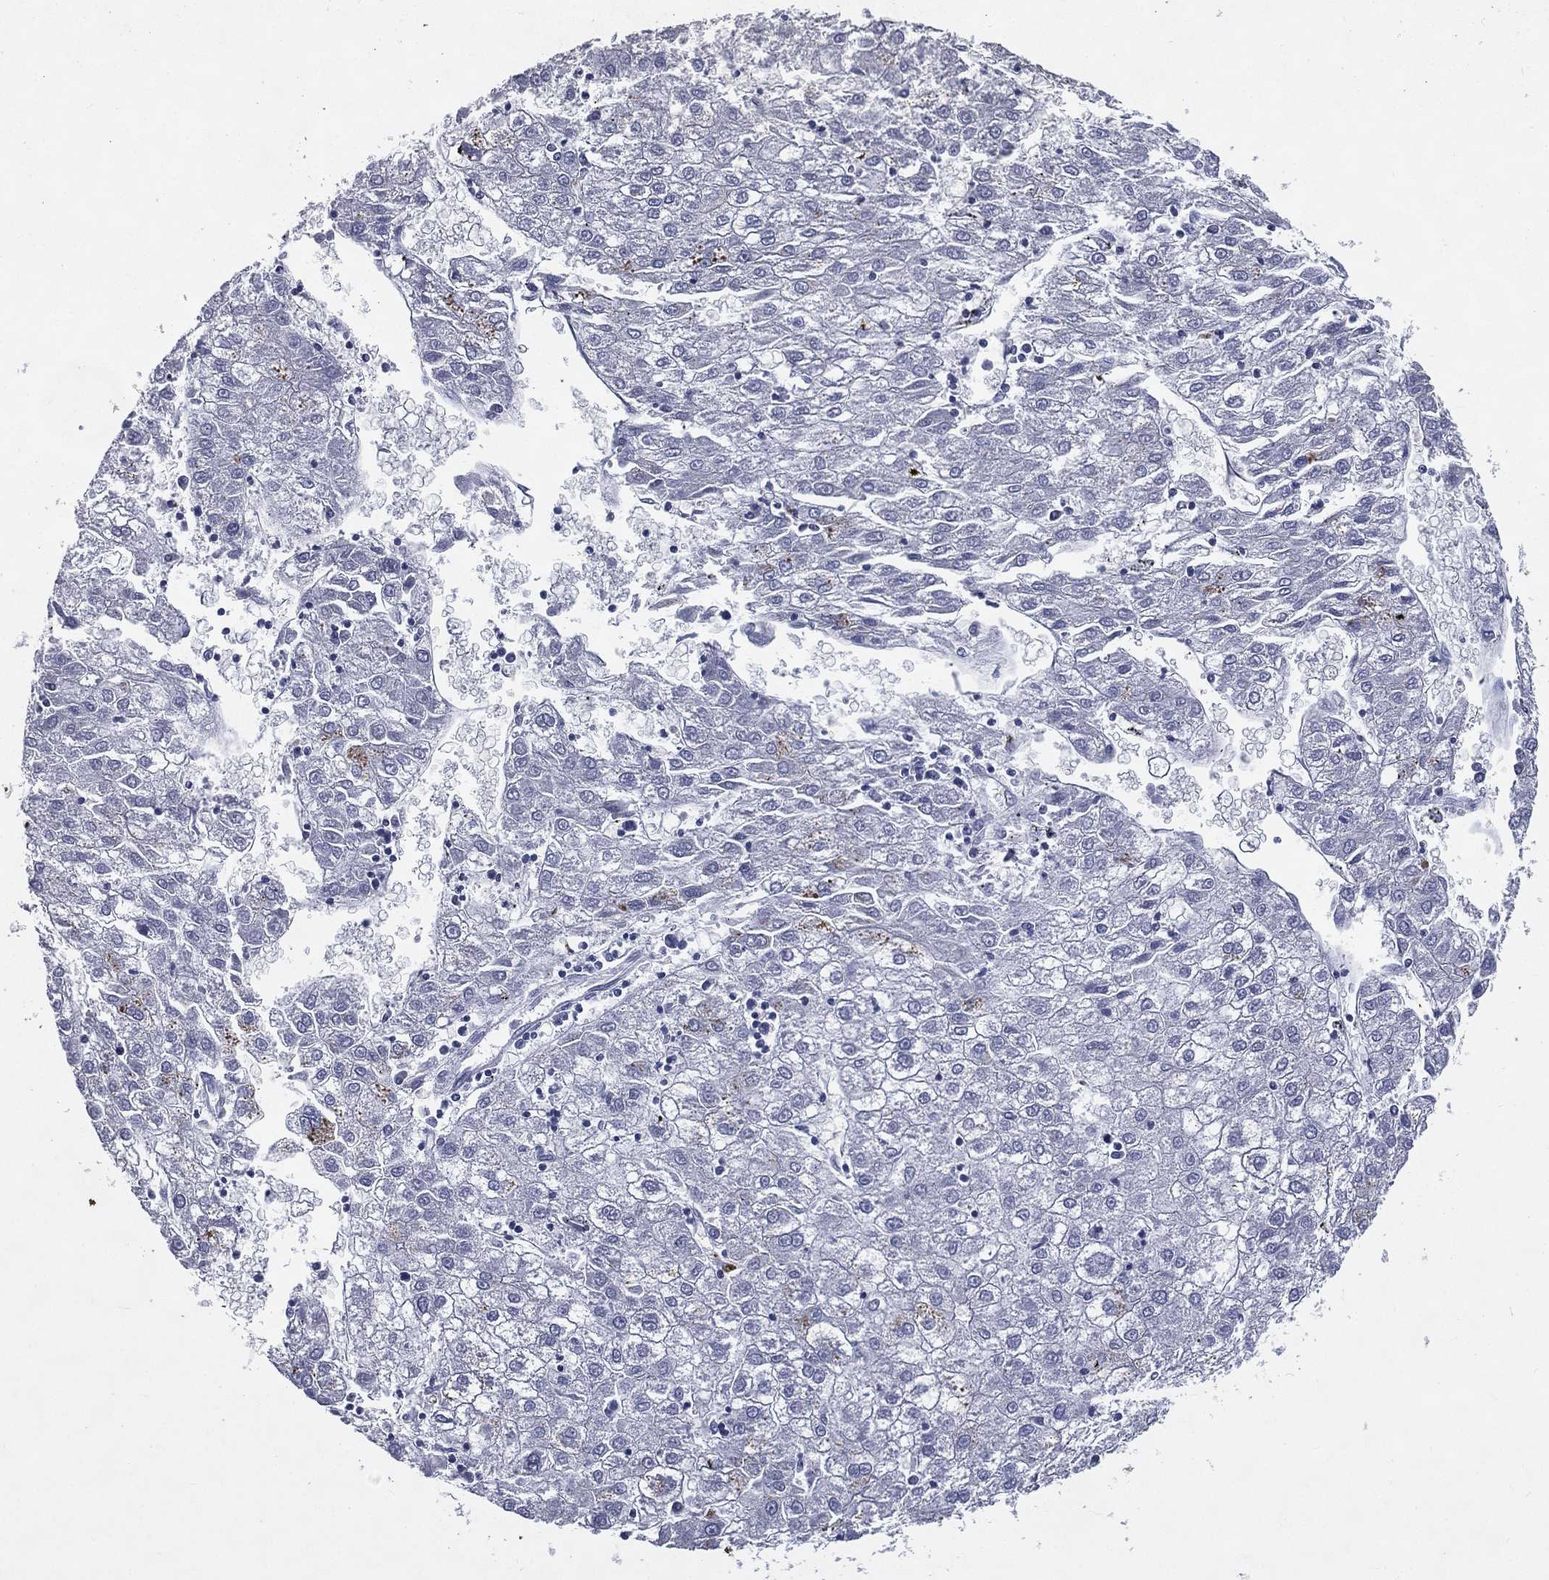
{"staining": {"intensity": "negative", "quantity": "none", "location": "none"}, "tissue": "liver cancer", "cell_type": "Tumor cells", "image_type": "cancer", "snomed": [{"axis": "morphology", "description": "Carcinoma, Hepatocellular, NOS"}, {"axis": "topography", "description": "Liver"}], "caption": "Liver cancer stained for a protein using IHC exhibits no expression tumor cells.", "gene": "IFT27", "patient": {"sex": "male", "age": 72}}